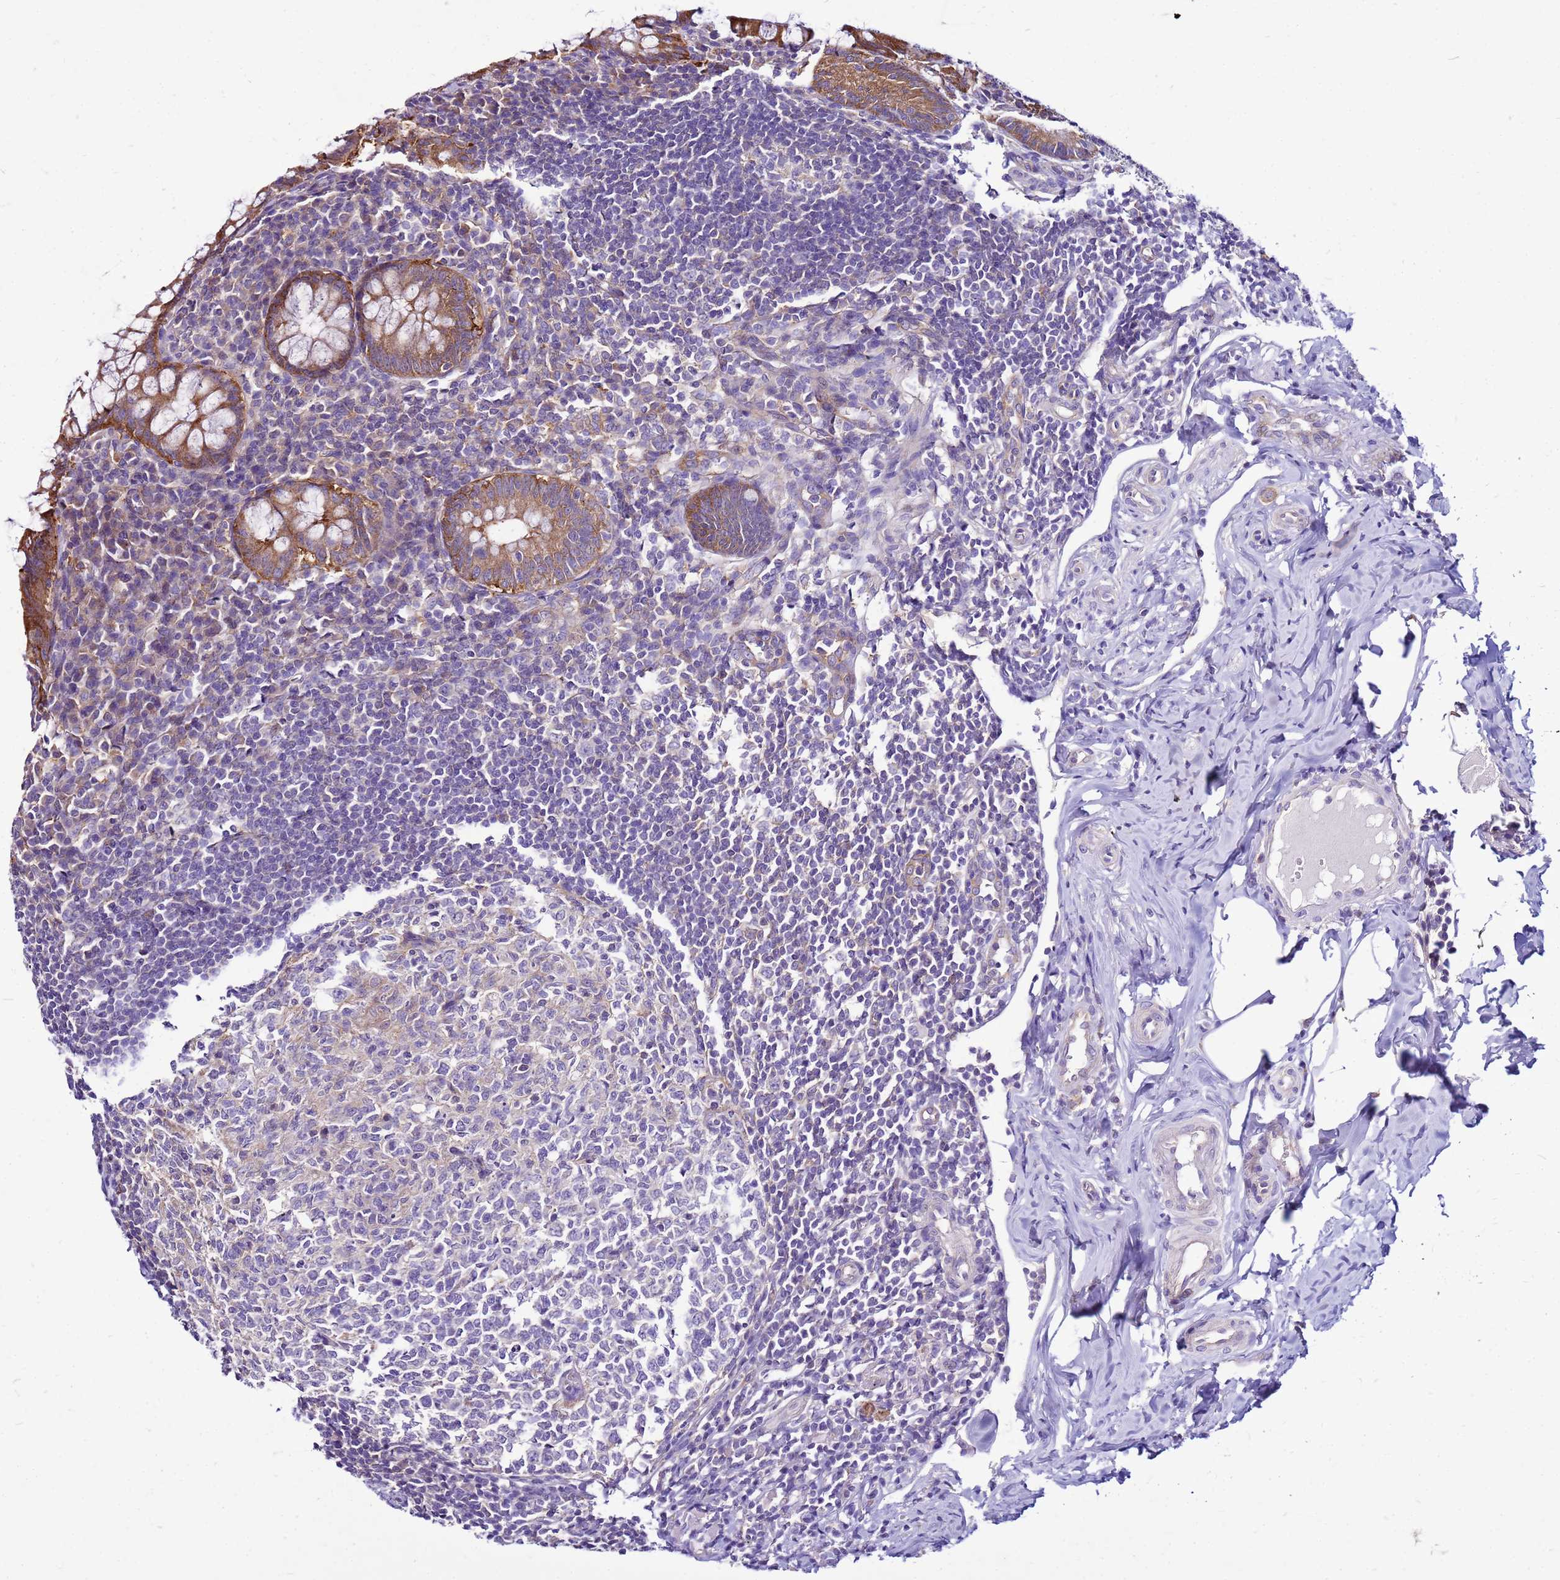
{"staining": {"intensity": "moderate", "quantity": ">75%", "location": "cytoplasmic/membranous"}, "tissue": "appendix", "cell_type": "Glandular cells", "image_type": "normal", "snomed": [{"axis": "morphology", "description": "Normal tissue, NOS"}, {"axis": "topography", "description": "Appendix"}], "caption": "Immunohistochemical staining of normal appendix displays medium levels of moderate cytoplasmic/membranous staining in about >75% of glandular cells. (Stains: DAB (3,3'-diaminobenzidine) in brown, nuclei in blue, Microscopy: brightfield microscopy at high magnification).", "gene": "PKD1", "patient": {"sex": "female", "age": 33}}